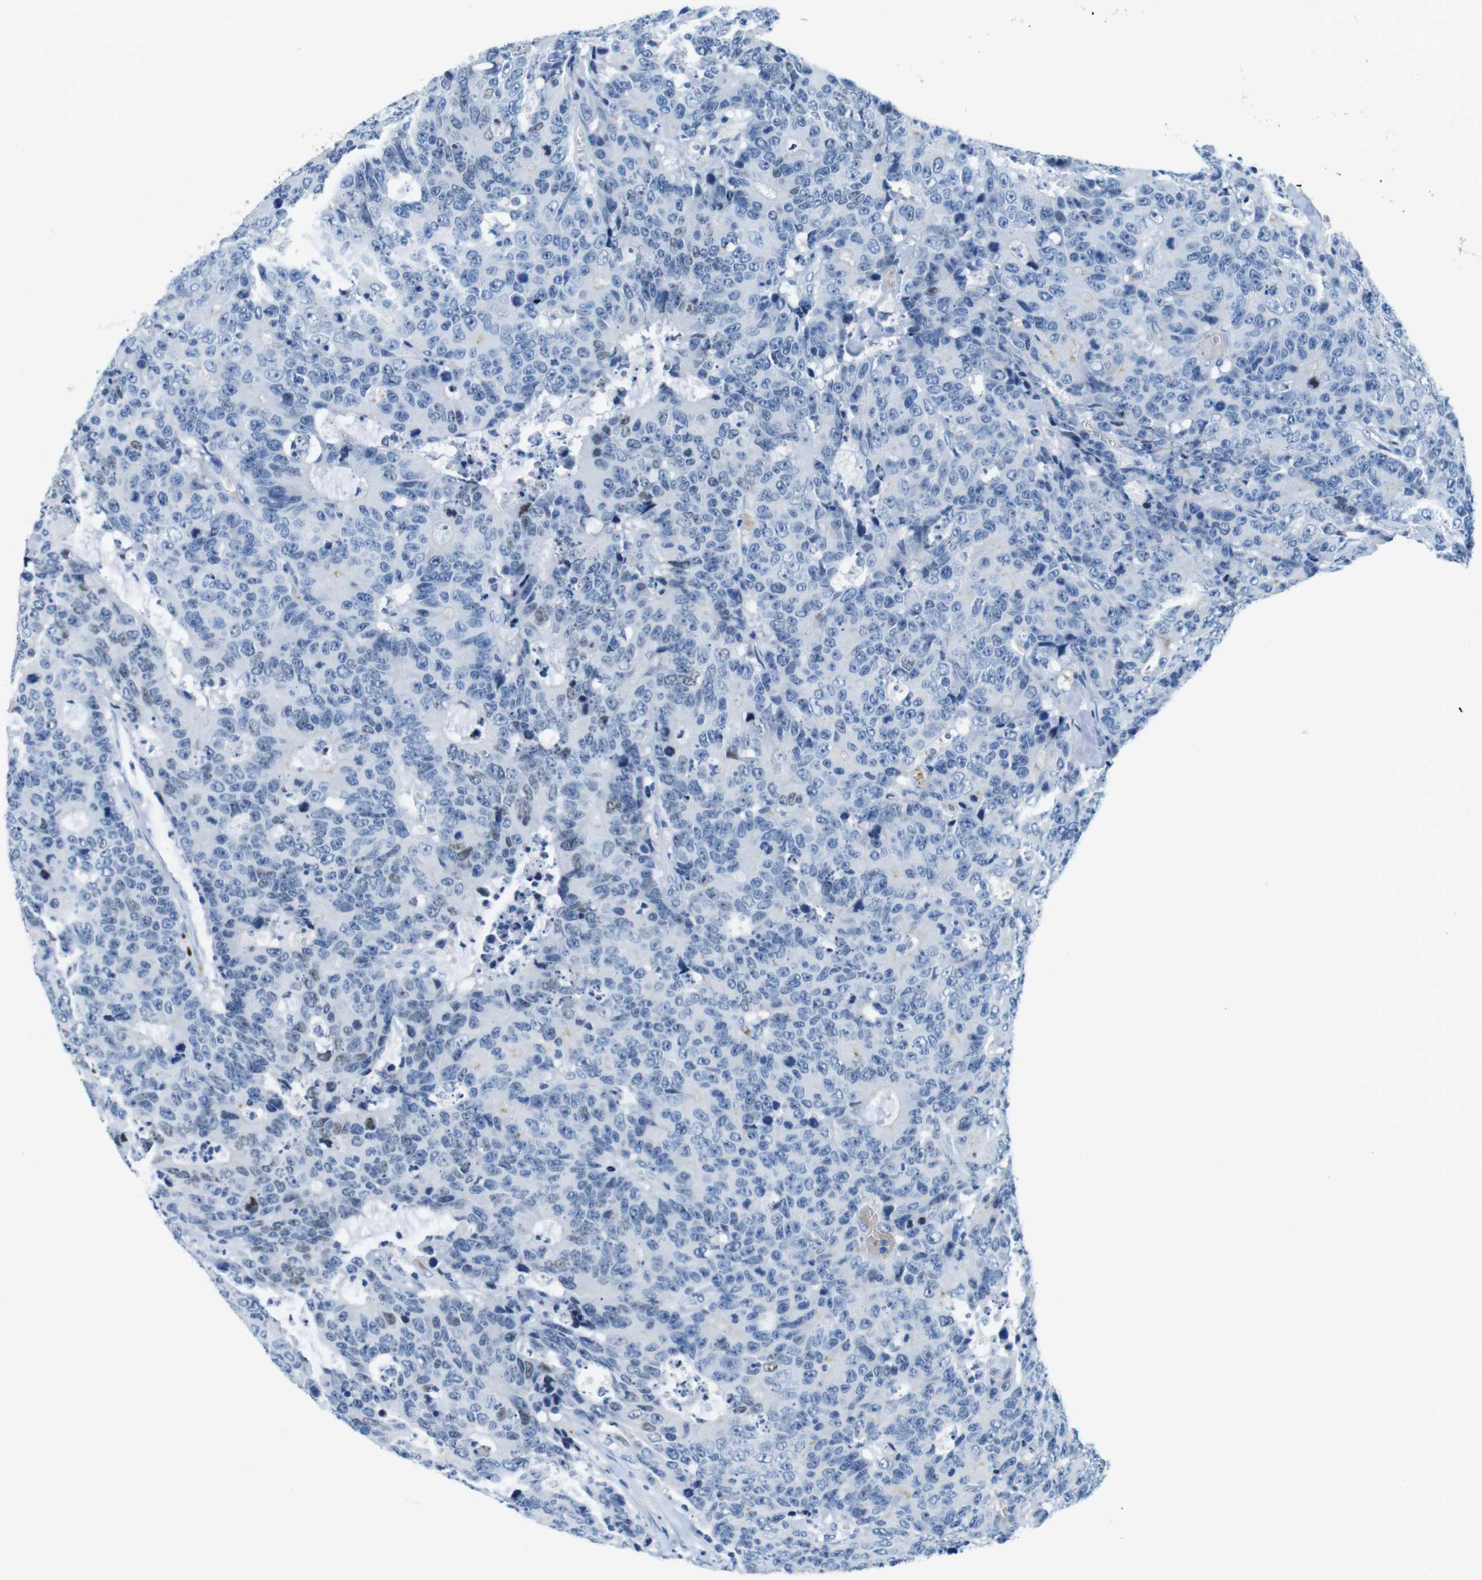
{"staining": {"intensity": "negative", "quantity": "none", "location": "none"}, "tissue": "colorectal cancer", "cell_type": "Tumor cells", "image_type": "cancer", "snomed": [{"axis": "morphology", "description": "Adenocarcinoma, NOS"}, {"axis": "topography", "description": "Colon"}], "caption": "Protein analysis of colorectal cancer (adenocarcinoma) reveals no significant positivity in tumor cells.", "gene": "TFAP2C", "patient": {"sex": "female", "age": 86}}